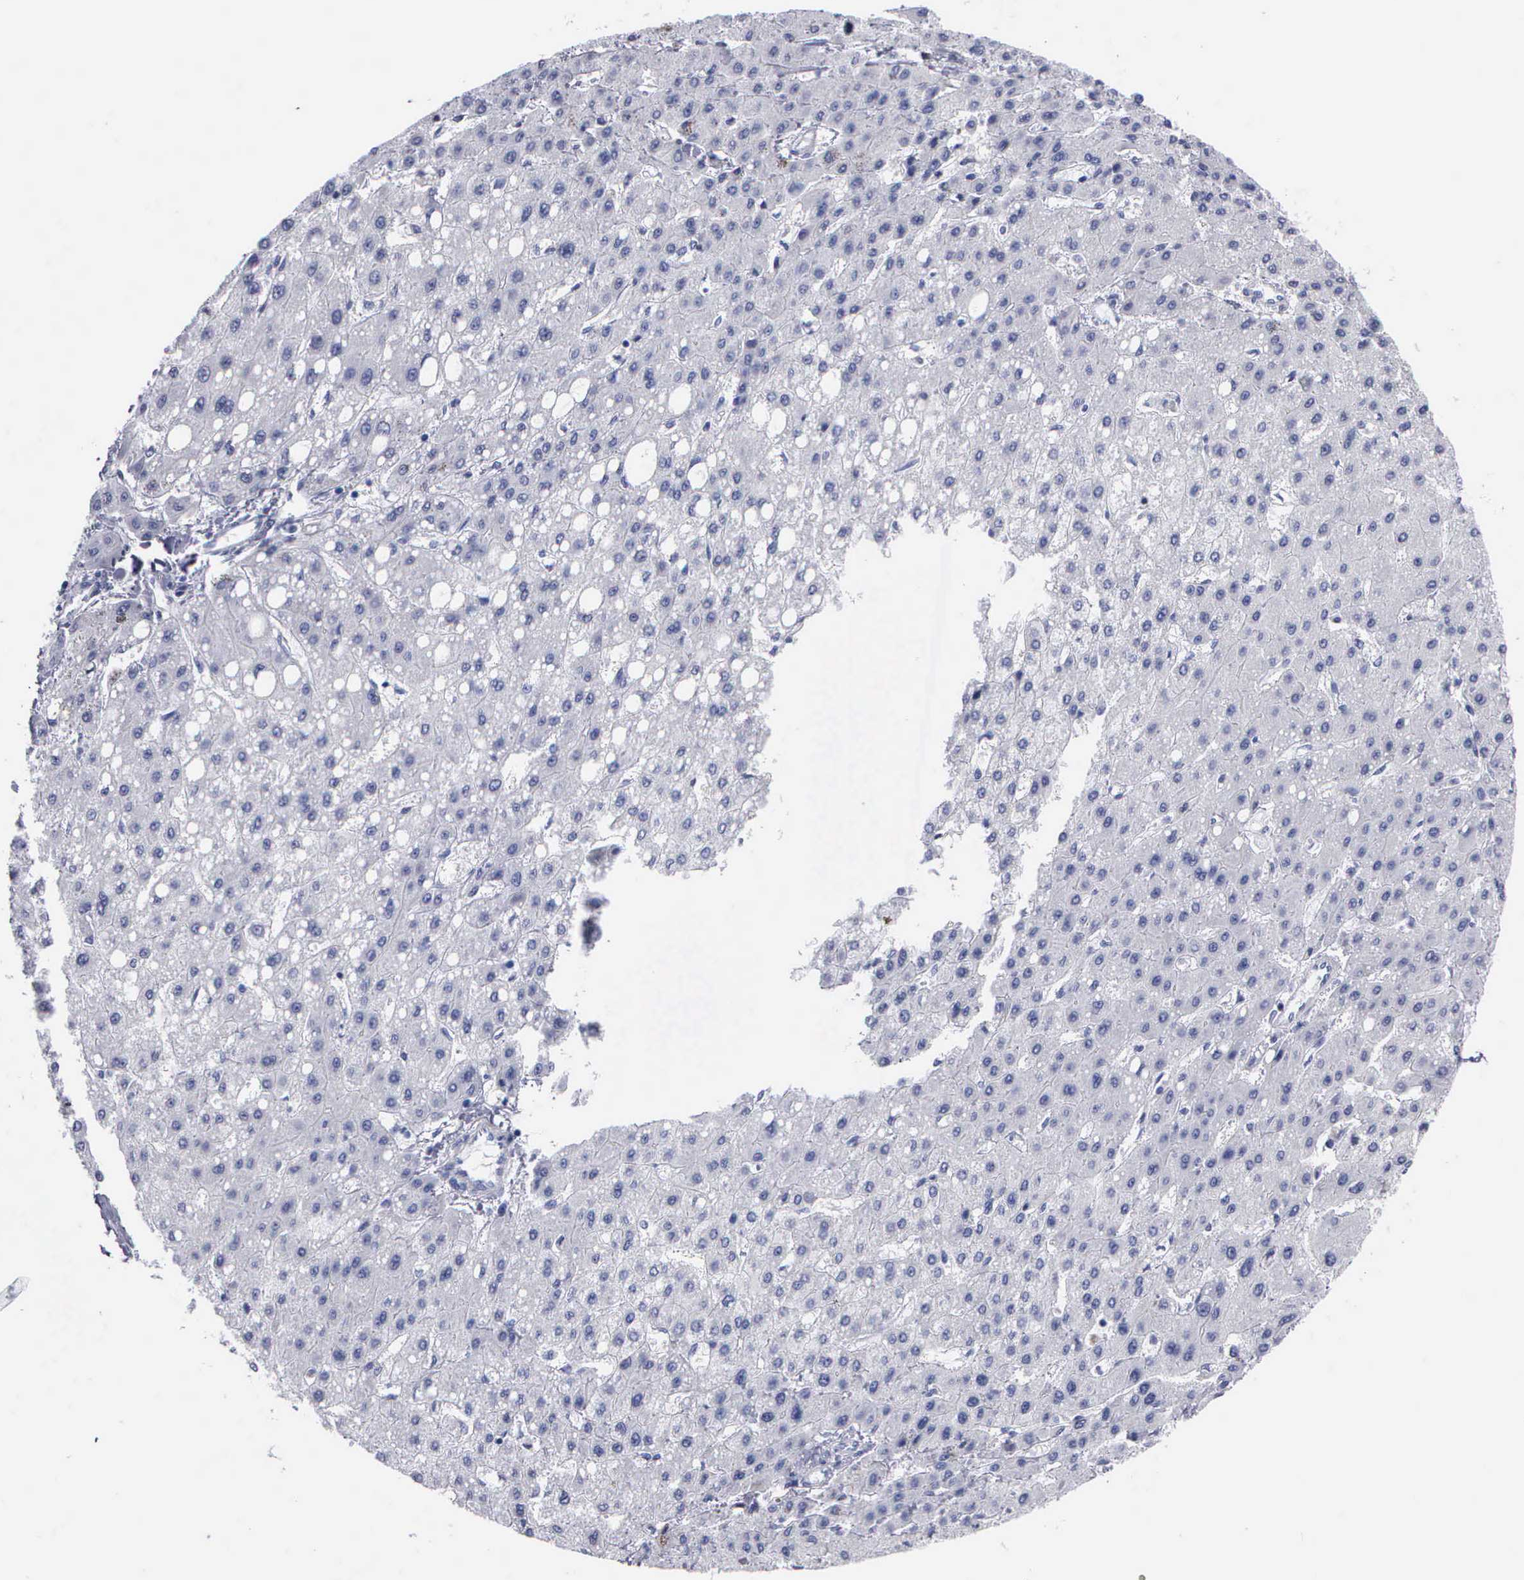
{"staining": {"intensity": "negative", "quantity": "none", "location": "none"}, "tissue": "liver cancer", "cell_type": "Tumor cells", "image_type": "cancer", "snomed": [{"axis": "morphology", "description": "Carcinoma, Hepatocellular, NOS"}, {"axis": "topography", "description": "Liver"}], "caption": "Immunohistochemical staining of hepatocellular carcinoma (liver) displays no significant staining in tumor cells. (DAB IHC with hematoxylin counter stain).", "gene": "CYP19A1", "patient": {"sex": "female", "age": 52}}